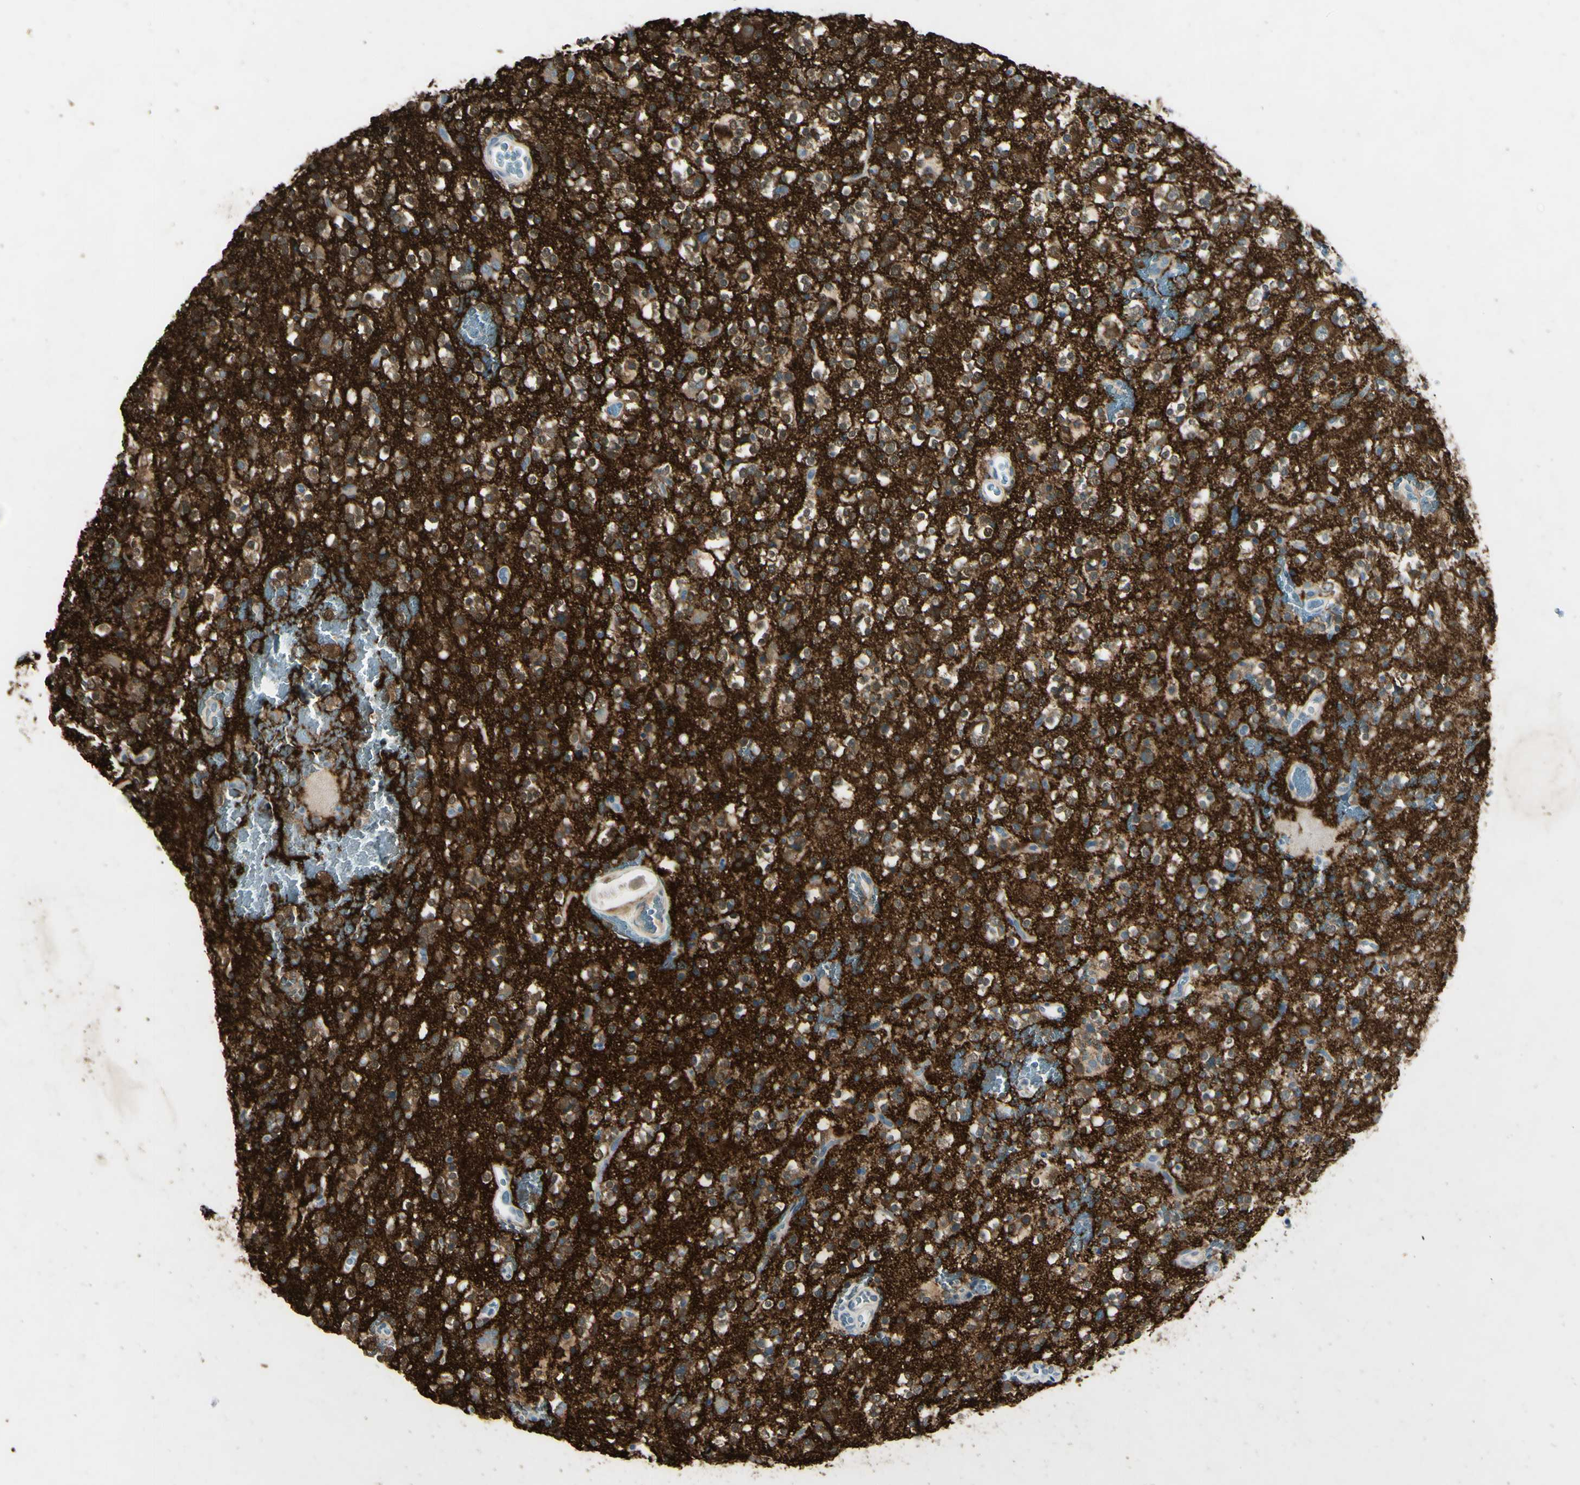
{"staining": {"intensity": "moderate", "quantity": ">75%", "location": "cytoplasmic/membranous,nuclear"}, "tissue": "glioma", "cell_type": "Tumor cells", "image_type": "cancer", "snomed": [{"axis": "morphology", "description": "Glioma, malignant, High grade"}, {"axis": "topography", "description": "Brain"}], "caption": "Immunohistochemical staining of human glioma demonstrates moderate cytoplasmic/membranous and nuclear protein staining in approximately >75% of tumor cells. (brown staining indicates protein expression, while blue staining denotes nuclei).", "gene": "SNAP91", "patient": {"sex": "male", "age": 47}}